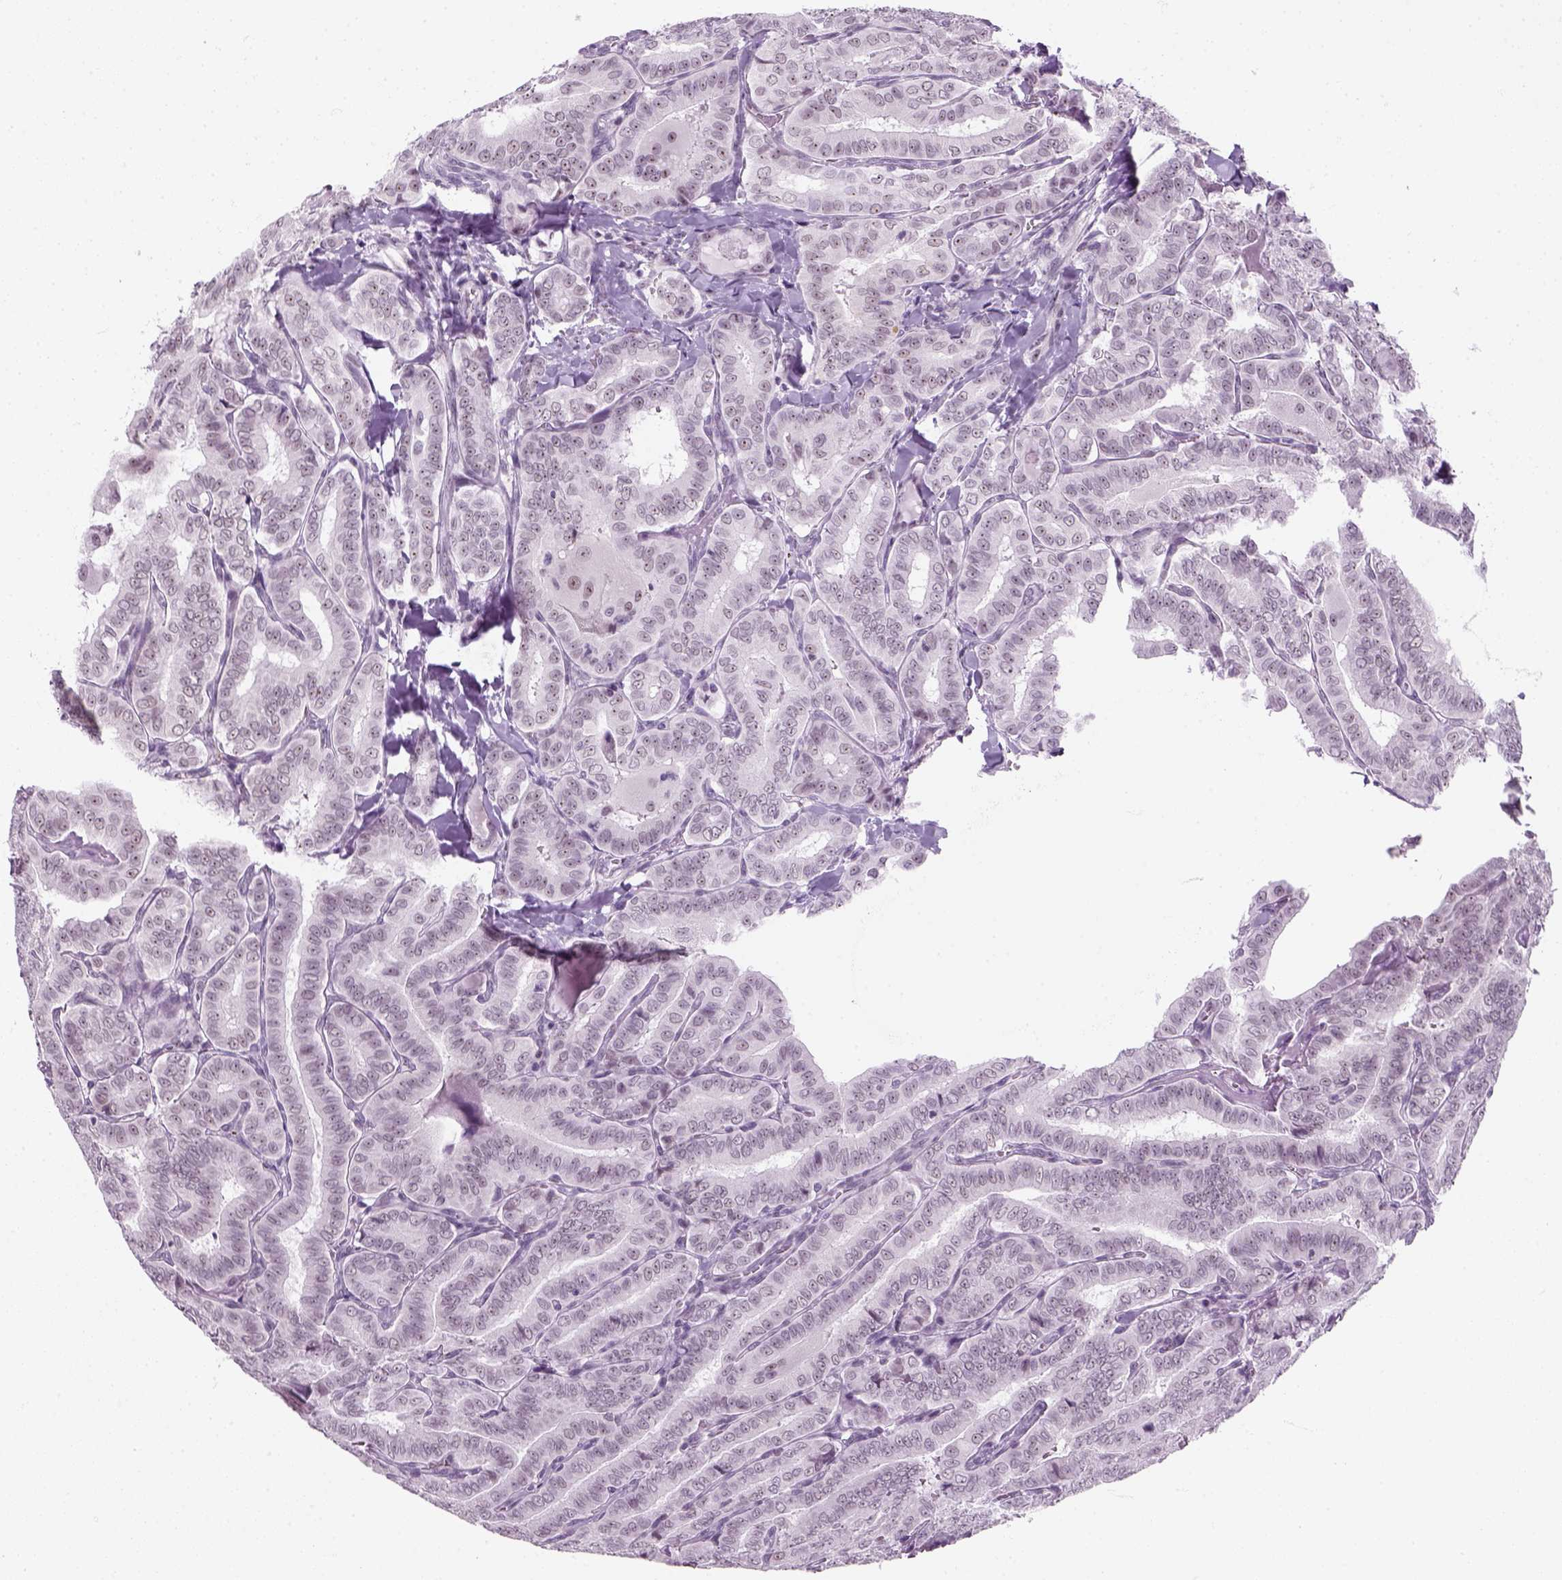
{"staining": {"intensity": "moderate", "quantity": "<25%", "location": "nuclear"}, "tissue": "thyroid cancer", "cell_type": "Tumor cells", "image_type": "cancer", "snomed": [{"axis": "morphology", "description": "Papillary adenocarcinoma, NOS"}, {"axis": "morphology", "description": "Papillary adenoma metastatic"}, {"axis": "topography", "description": "Thyroid gland"}], "caption": "The micrograph reveals immunohistochemical staining of thyroid papillary adenocarcinoma. There is moderate nuclear positivity is present in approximately <25% of tumor cells.", "gene": "ZNF865", "patient": {"sex": "female", "age": 50}}